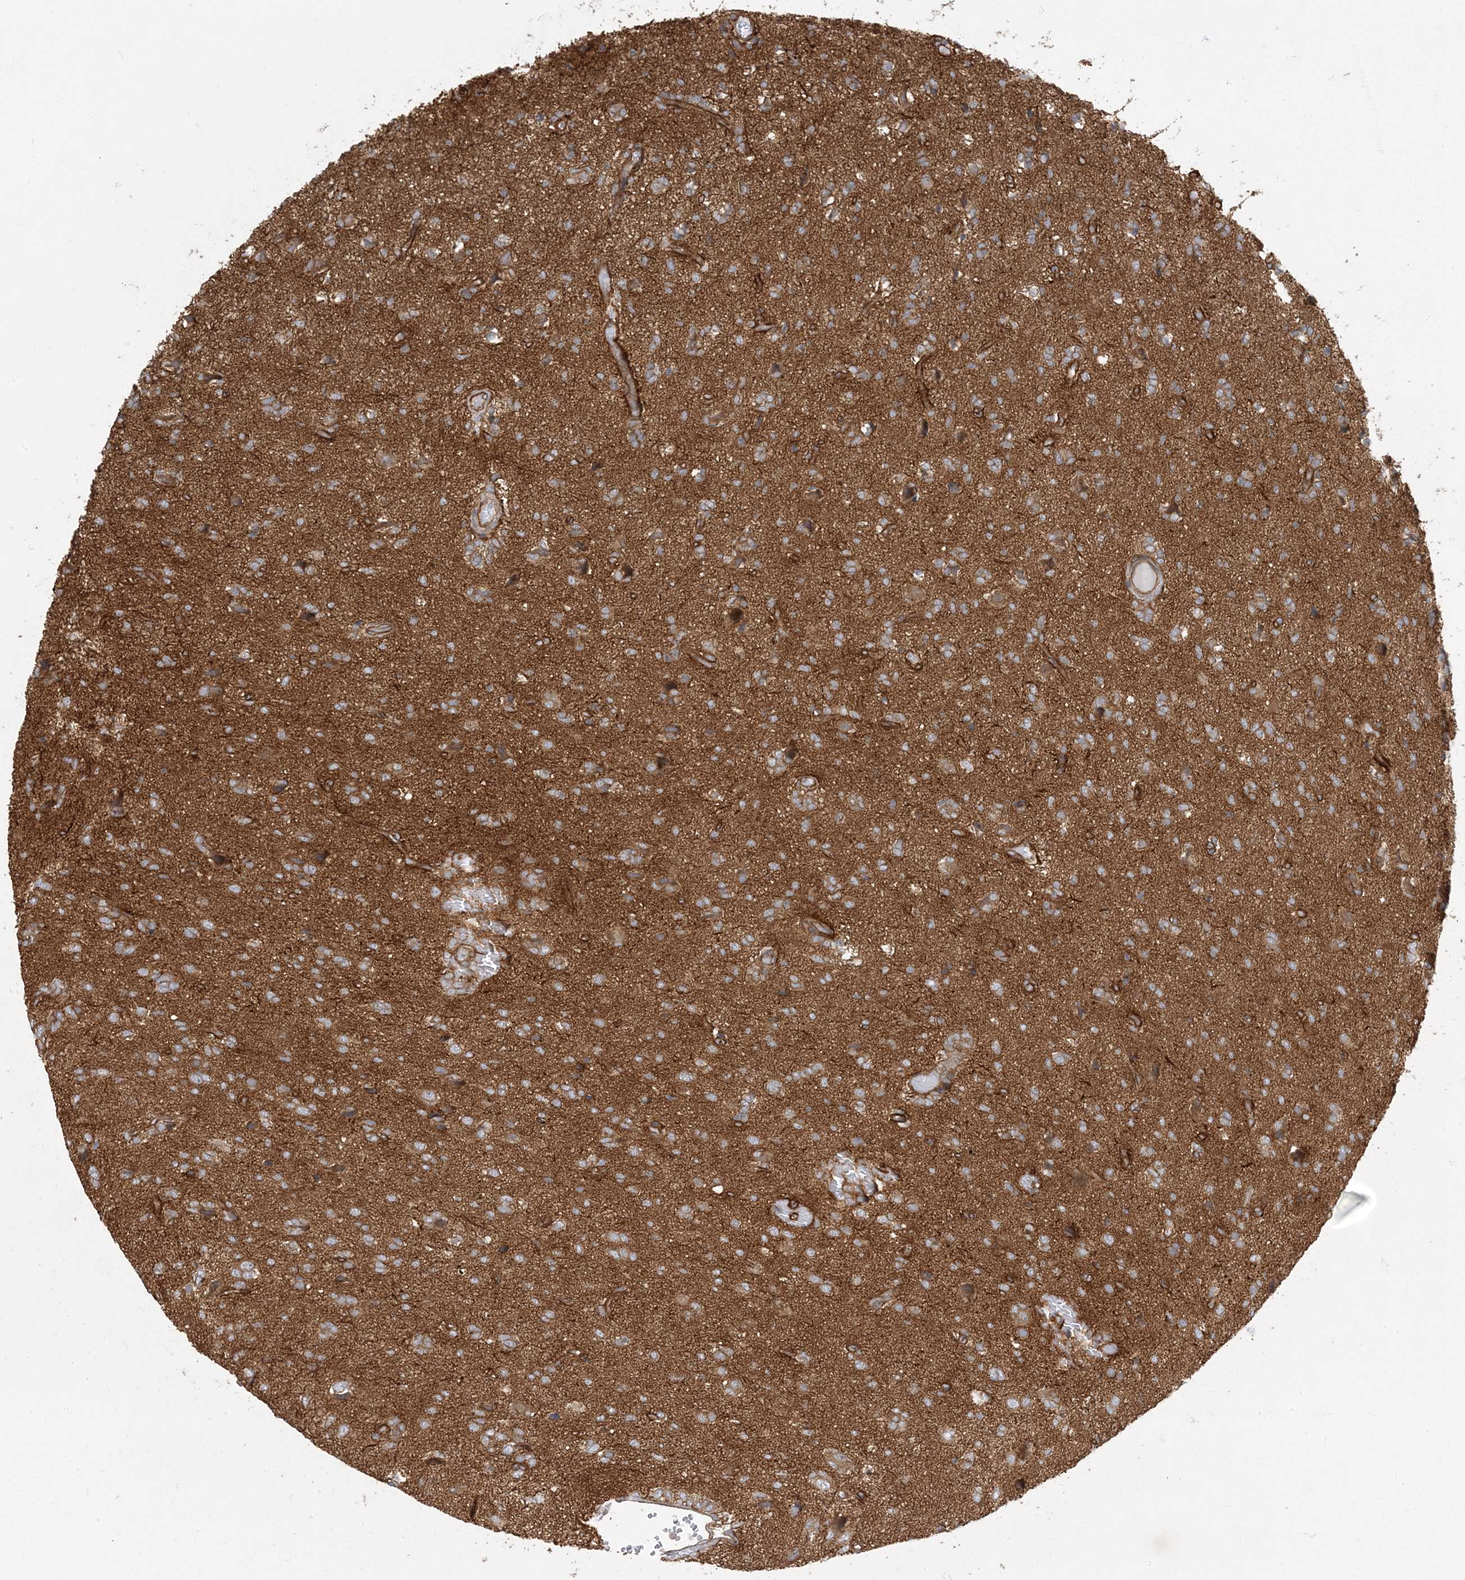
{"staining": {"intensity": "moderate", "quantity": "25%-75%", "location": "cytoplasmic/membranous"}, "tissue": "glioma", "cell_type": "Tumor cells", "image_type": "cancer", "snomed": [{"axis": "morphology", "description": "Glioma, malignant, High grade"}, {"axis": "topography", "description": "Brain"}], "caption": "DAB (3,3'-diaminobenzidine) immunohistochemical staining of human glioma demonstrates moderate cytoplasmic/membranous protein positivity in approximately 25%-75% of tumor cells.", "gene": "ATP23", "patient": {"sex": "female", "age": 59}}